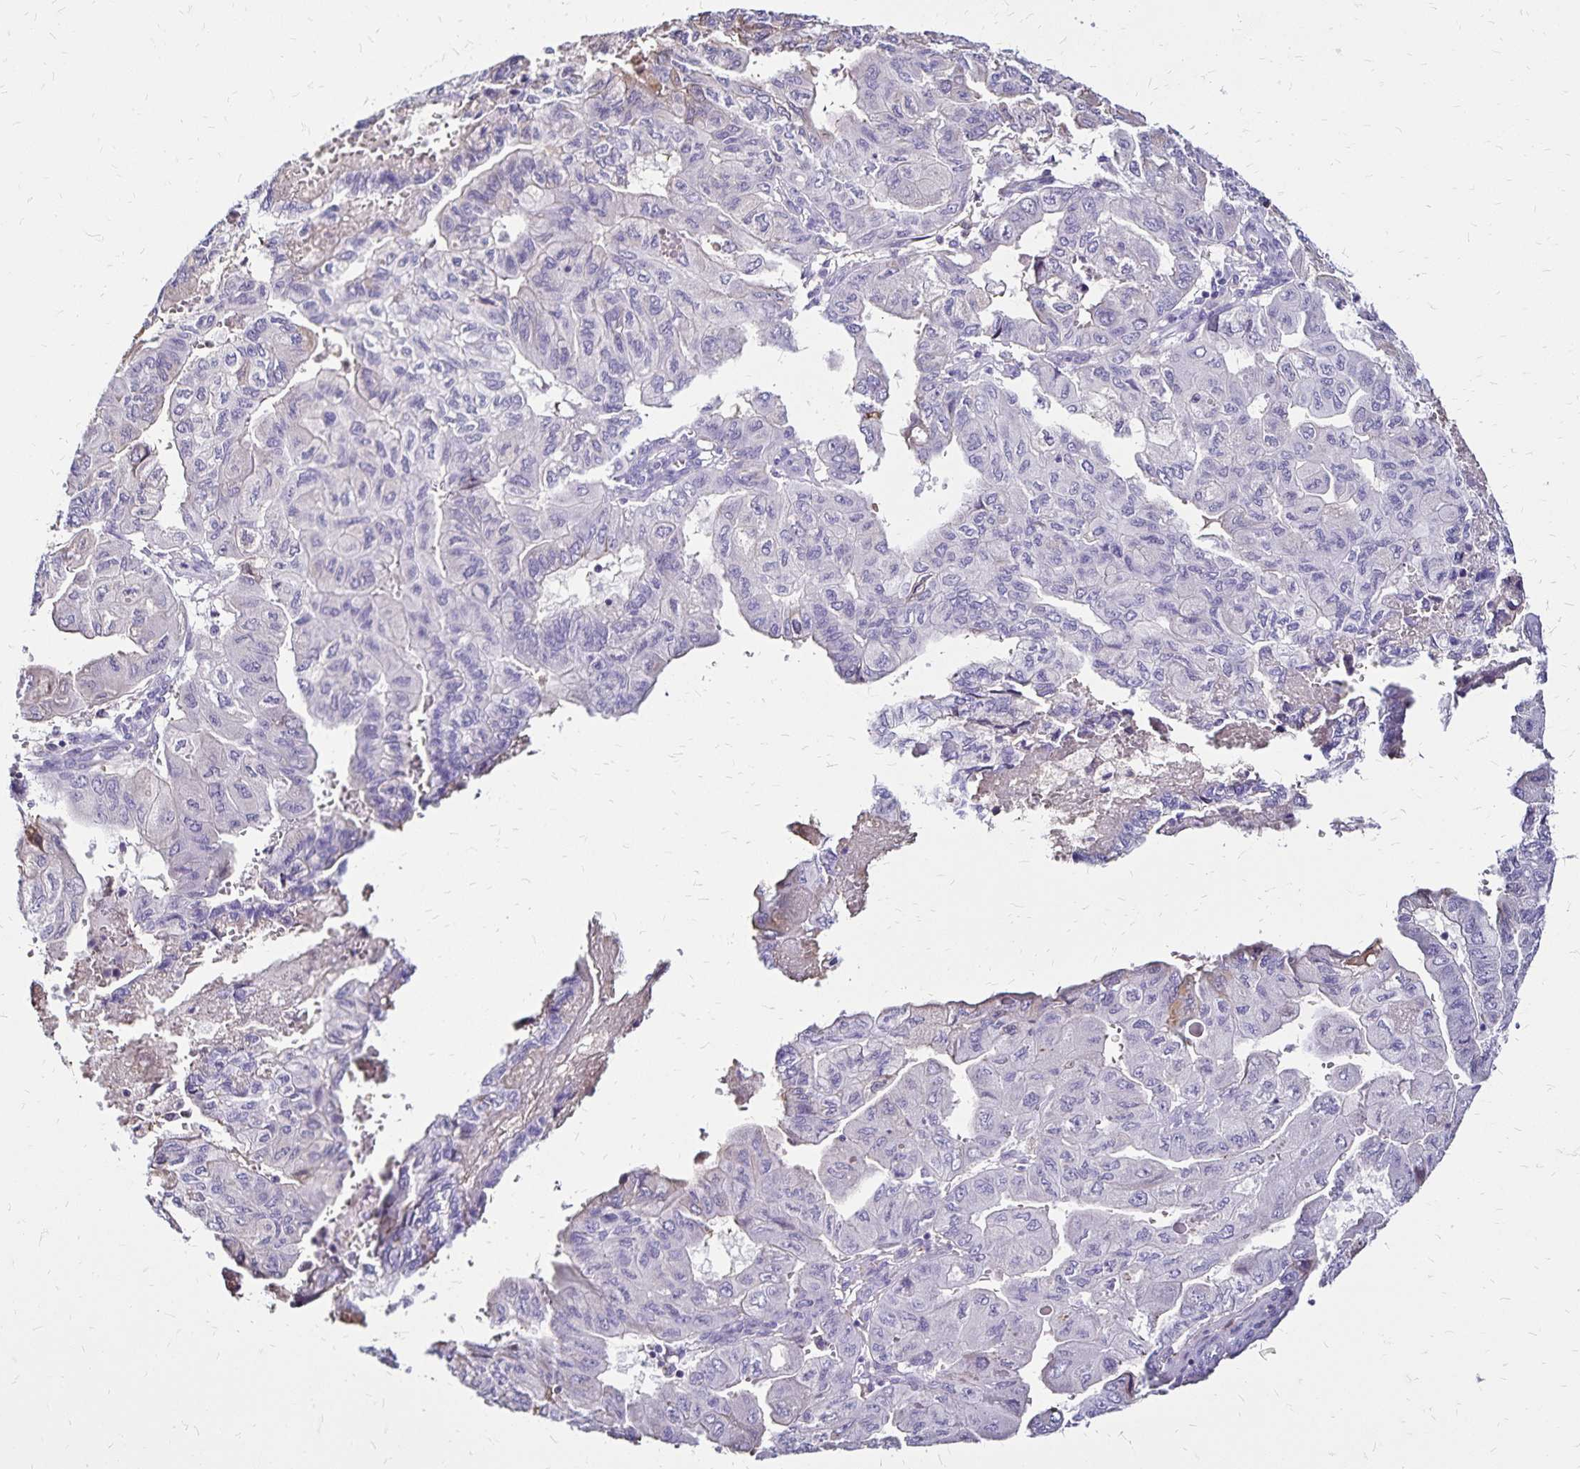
{"staining": {"intensity": "negative", "quantity": "none", "location": "none"}, "tissue": "pancreatic cancer", "cell_type": "Tumor cells", "image_type": "cancer", "snomed": [{"axis": "morphology", "description": "Adenocarcinoma, NOS"}, {"axis": "topography", "description": "Pancreas"}], "caption": "A histopathology image of human pancreatic cancer (adenocarcinoma) is negative for staining in tumor cells. (DAB (3,3'-diaminobenzidine) immunohistochemistry, high magnification).", "gene": "KISS1", "patient": {"sex": "male", "age": 51}}